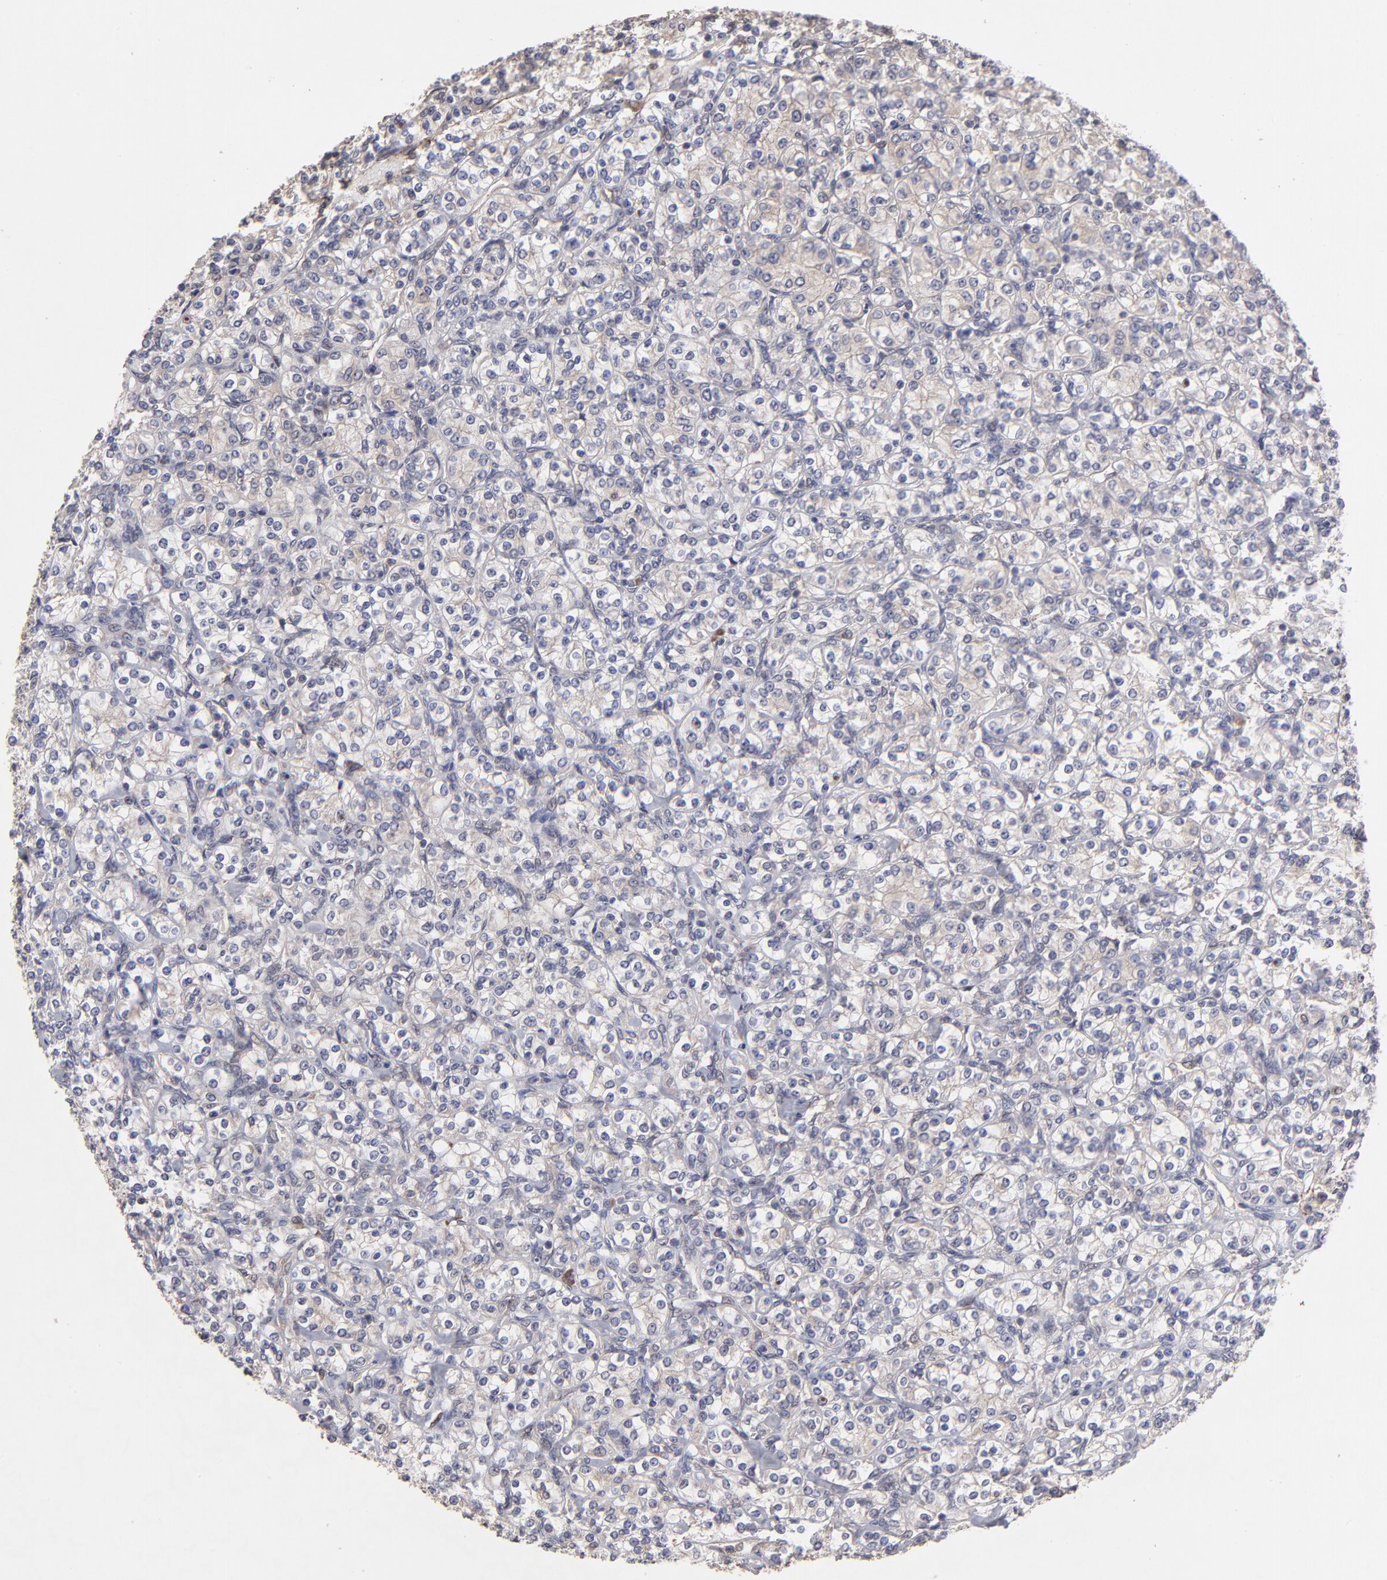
{"staining": {"intensity": "weak", "quantity": "<25%", "location": "cytoplasmic/membranous"}, "tissue": "renal cancer", "cell_type": "Tumor cells", "image_type": "cancer", "snomed": [{"axis": "morphology", "description": "Adenocarcinoma, NOS"}, {"axis": "topography", "description": "Kidney"}], "caption": "Immunohistochemistry image of adenocarcinoma (renal) stained for a protein (brown), which reveals no positivity in tumor cells.", "gene": "CHL1", "patient": {"sex": "male", "age": 77}}